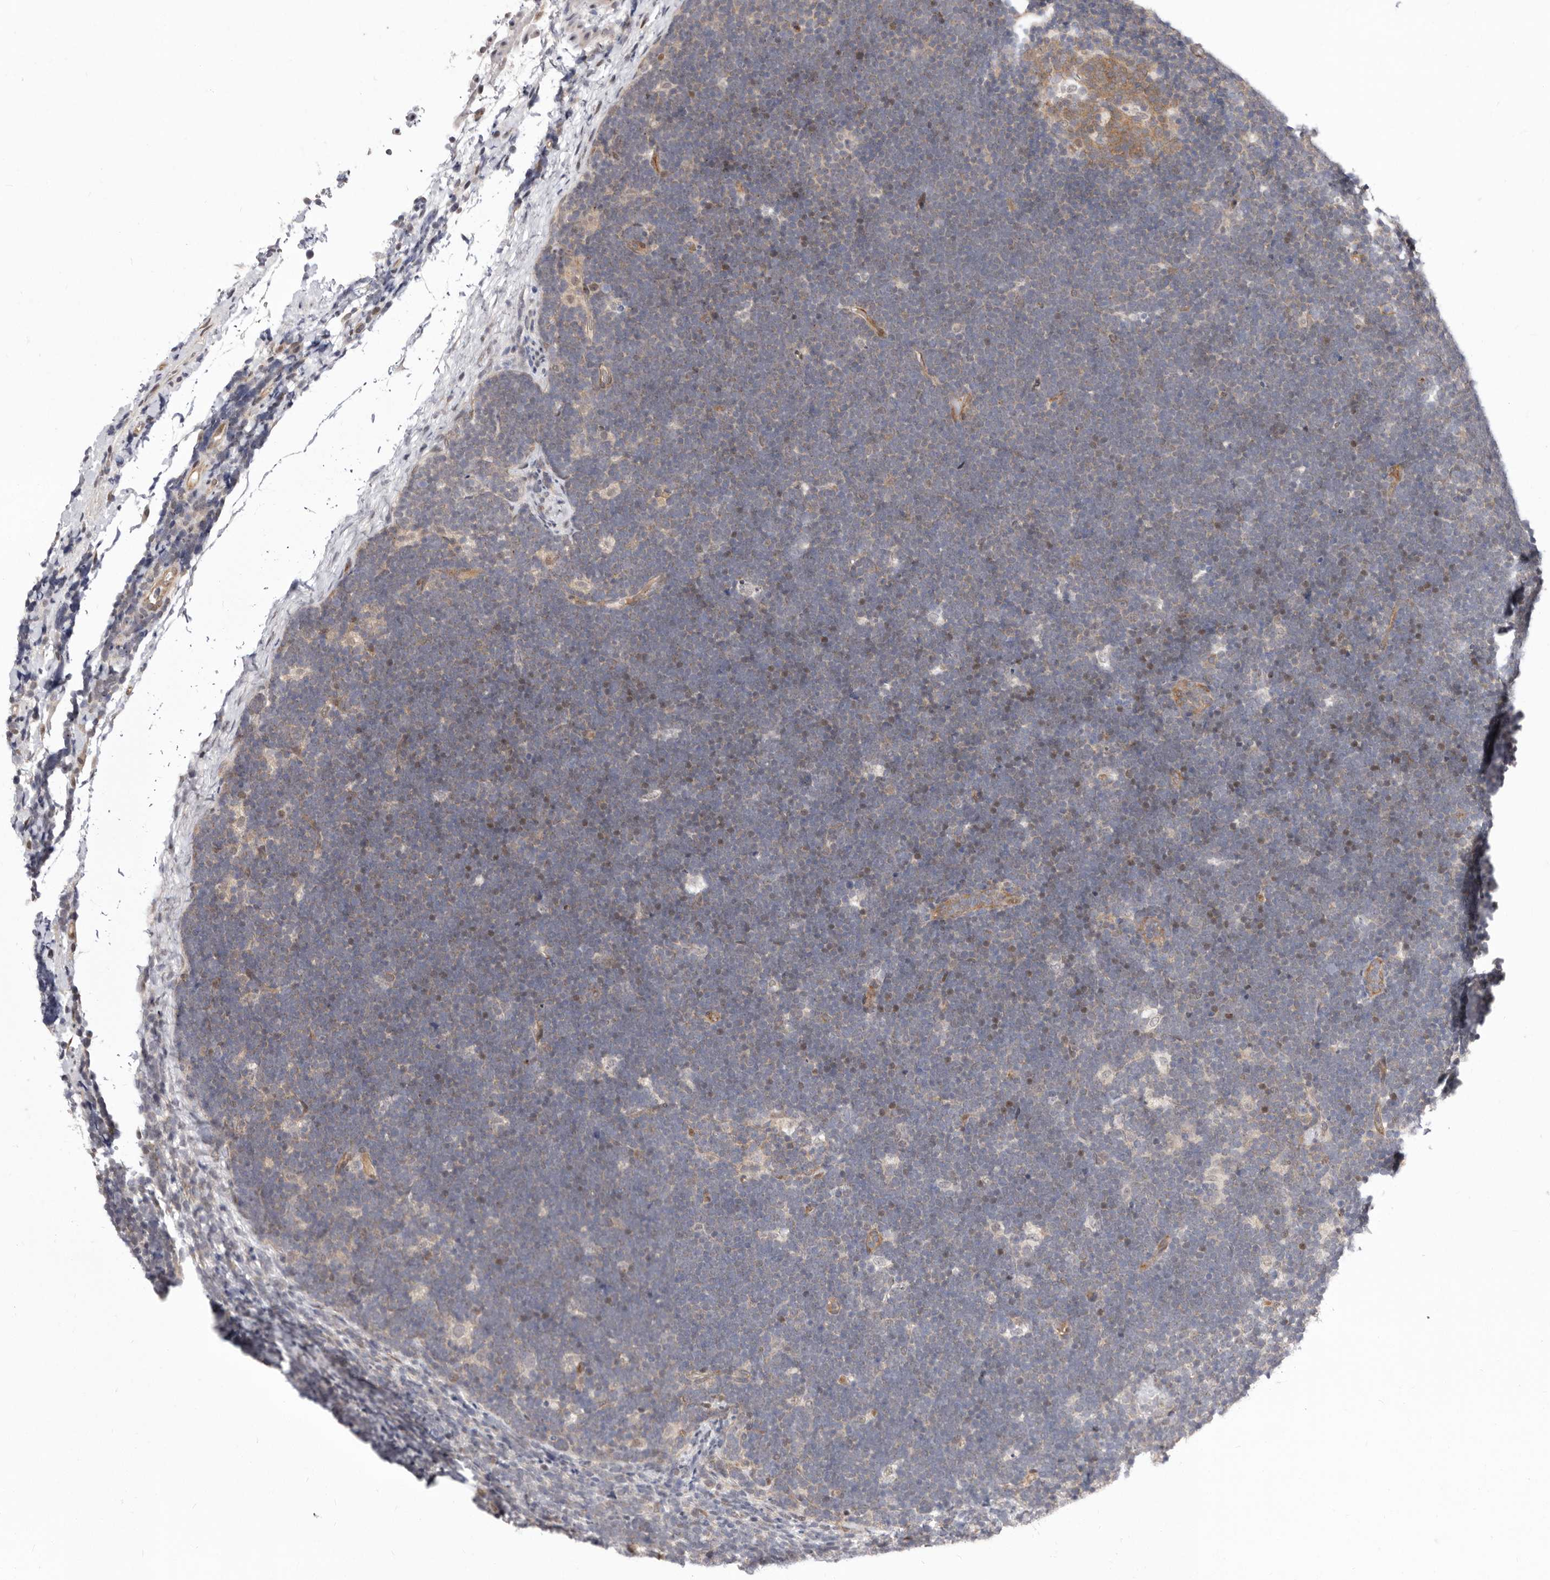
{"staining": {"intensity": "negative", "quantity": "none", "location": "none"}, "tissue": "lymphoma", "cell_type": "Tumor cells", "image_type": "cancer", "snomed": [{"axis": "morphology", "description": "Malignant lymphoma, non-Hodgkin's type, High grade"}, {"axis": "topography", "description": "Lymph node"}], "caption": "Immunohistochemistry photomicrograph of high-grade malignant lymphoma, non-Hodgkin's type stained for a protein (brown), which demonstrates no staining in tumor cells.", "gene": "GLRX3", "patient": {"sex": "male", "age": 13}}